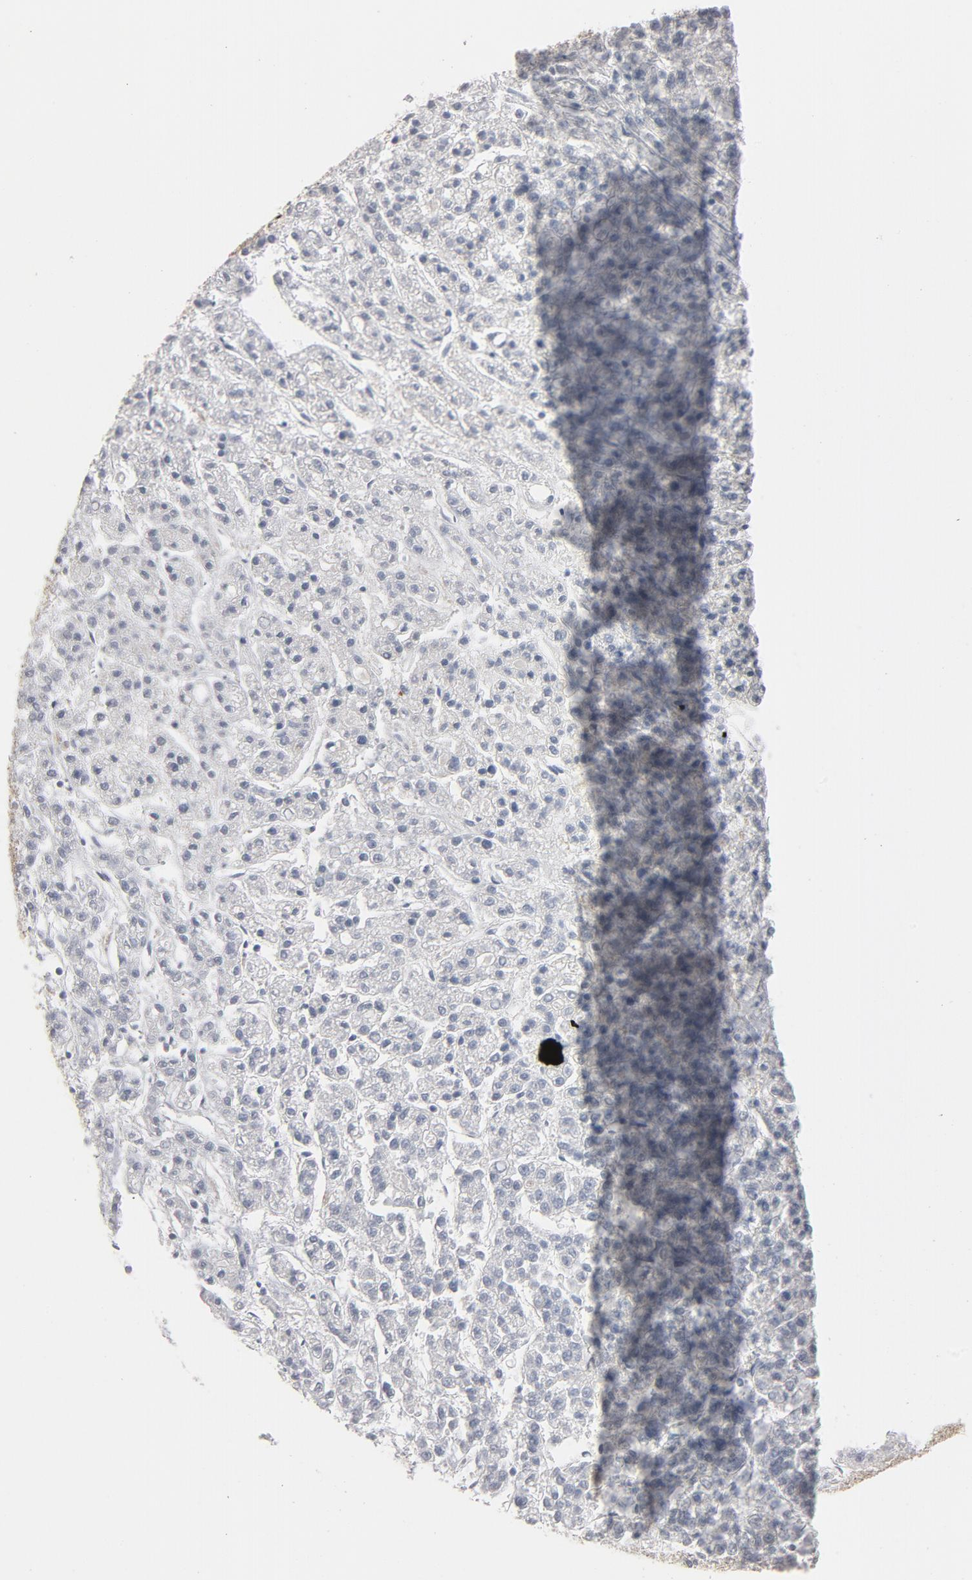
{"staining": {"intensity": "negative", "quantity": "none", "location": "none"}, "tissue": "liver cancer", "cell_type": "Tumor cells", "image_type": "cancer", "snomed": [{"axis": "morphology", "description": "Carcinoma, Hepatocellular, NOS"}, {"axis": "topography", "description": "Liver"}], "caption": "This is an immunohistochemistry photomicrograph of human hepatocellular carcinoma (liver). There is no expression in tumor cells.", "gene": "GNG2", "patient": {"sex": "male", "age": 70}}